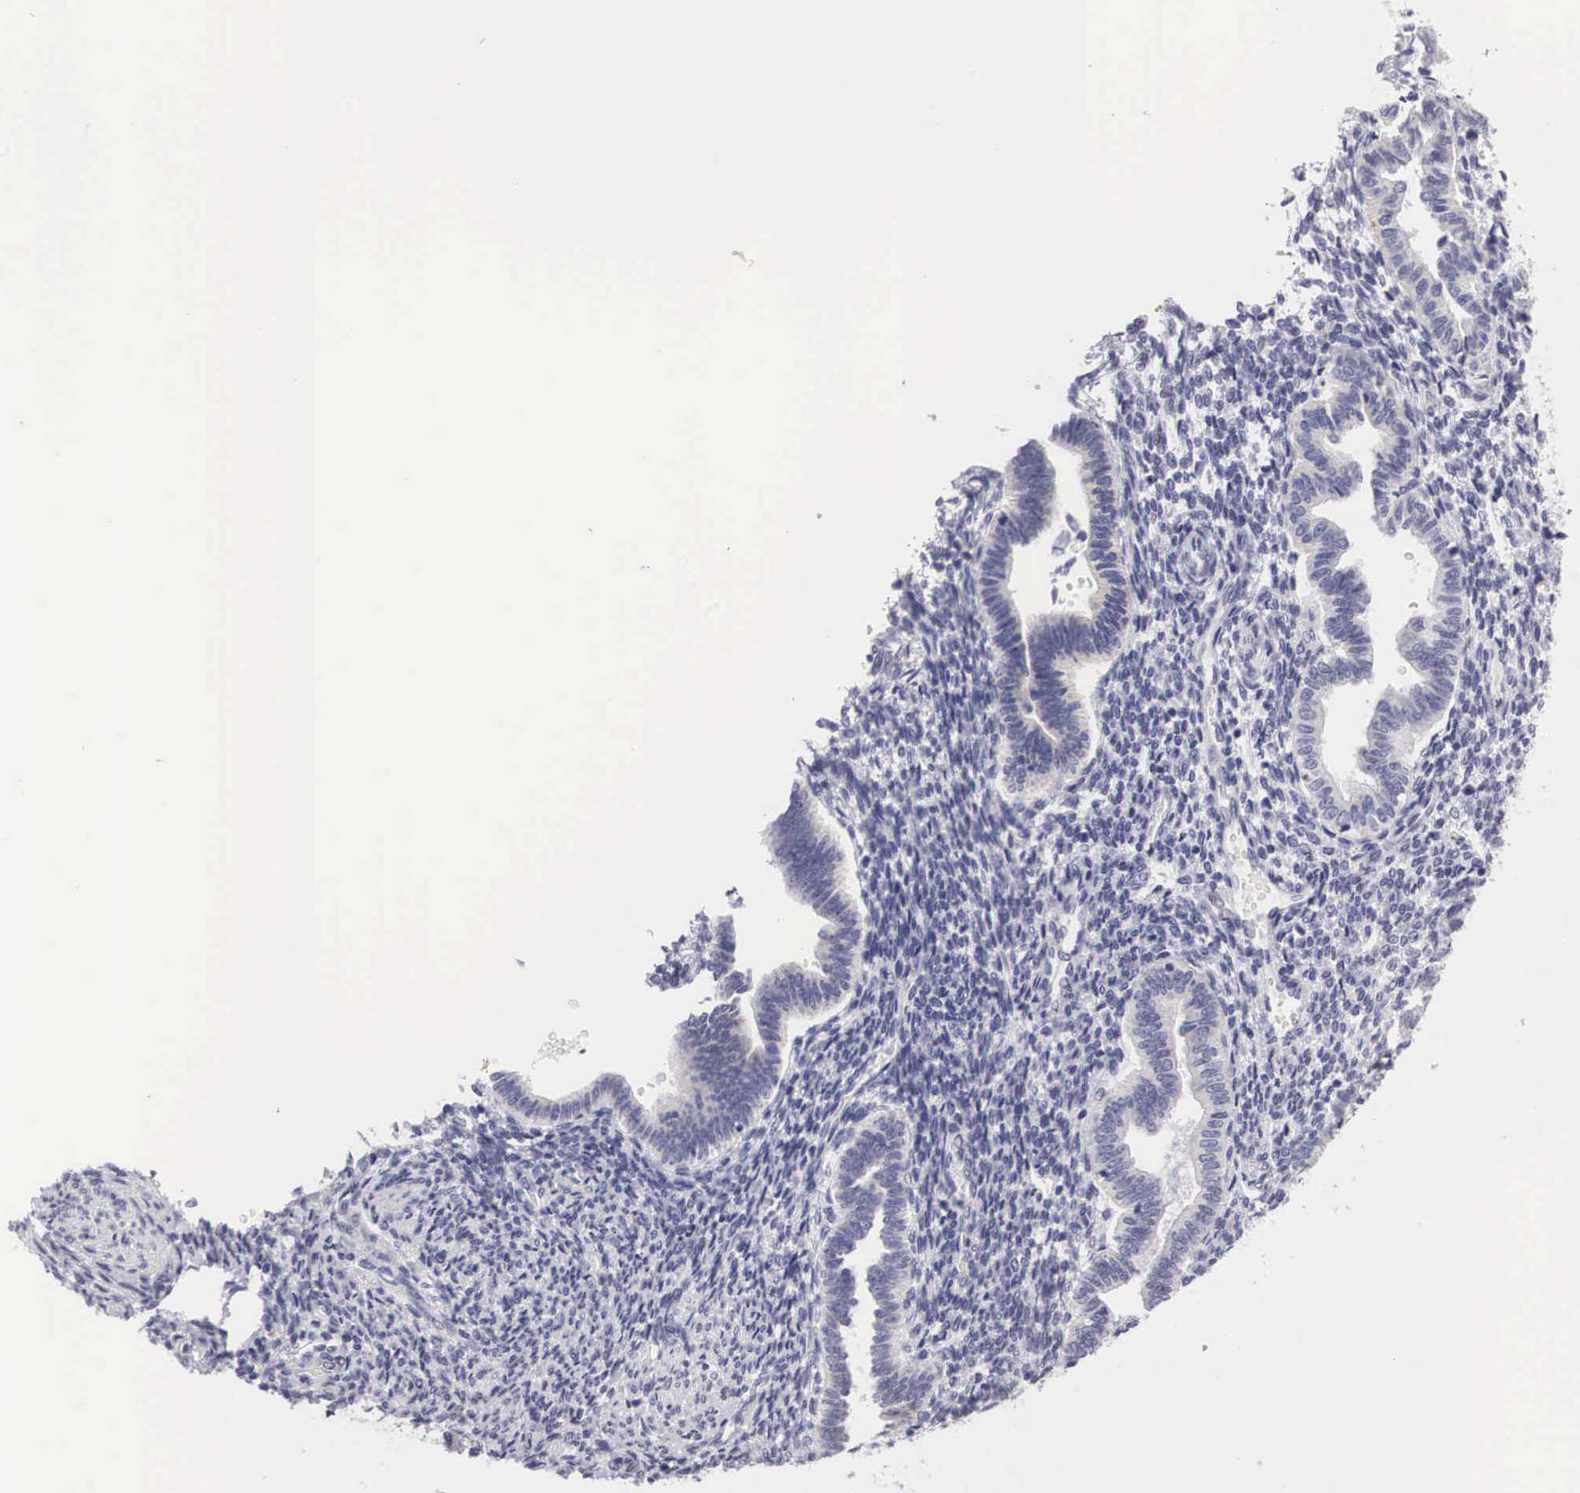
{"staining": {"intensity": "negative", "quantity": "none", "location": "none"}, "tissue": "endometrium", "cell_type": "Cells in endometrial stroma", "image_type": "normal", "snomed": [{"axis": "morphology", "description": "Normal tissue, NOS"}, {"axis": "topography", "description": "Endometrium"}], "caption": "Cells in endometrial stroma are negative for protein expression in unremarkable human endometrium. Nuclei are stained in blue.", "gene": "ARMCX3", "patient": {"sex": "female", "age": 36}}